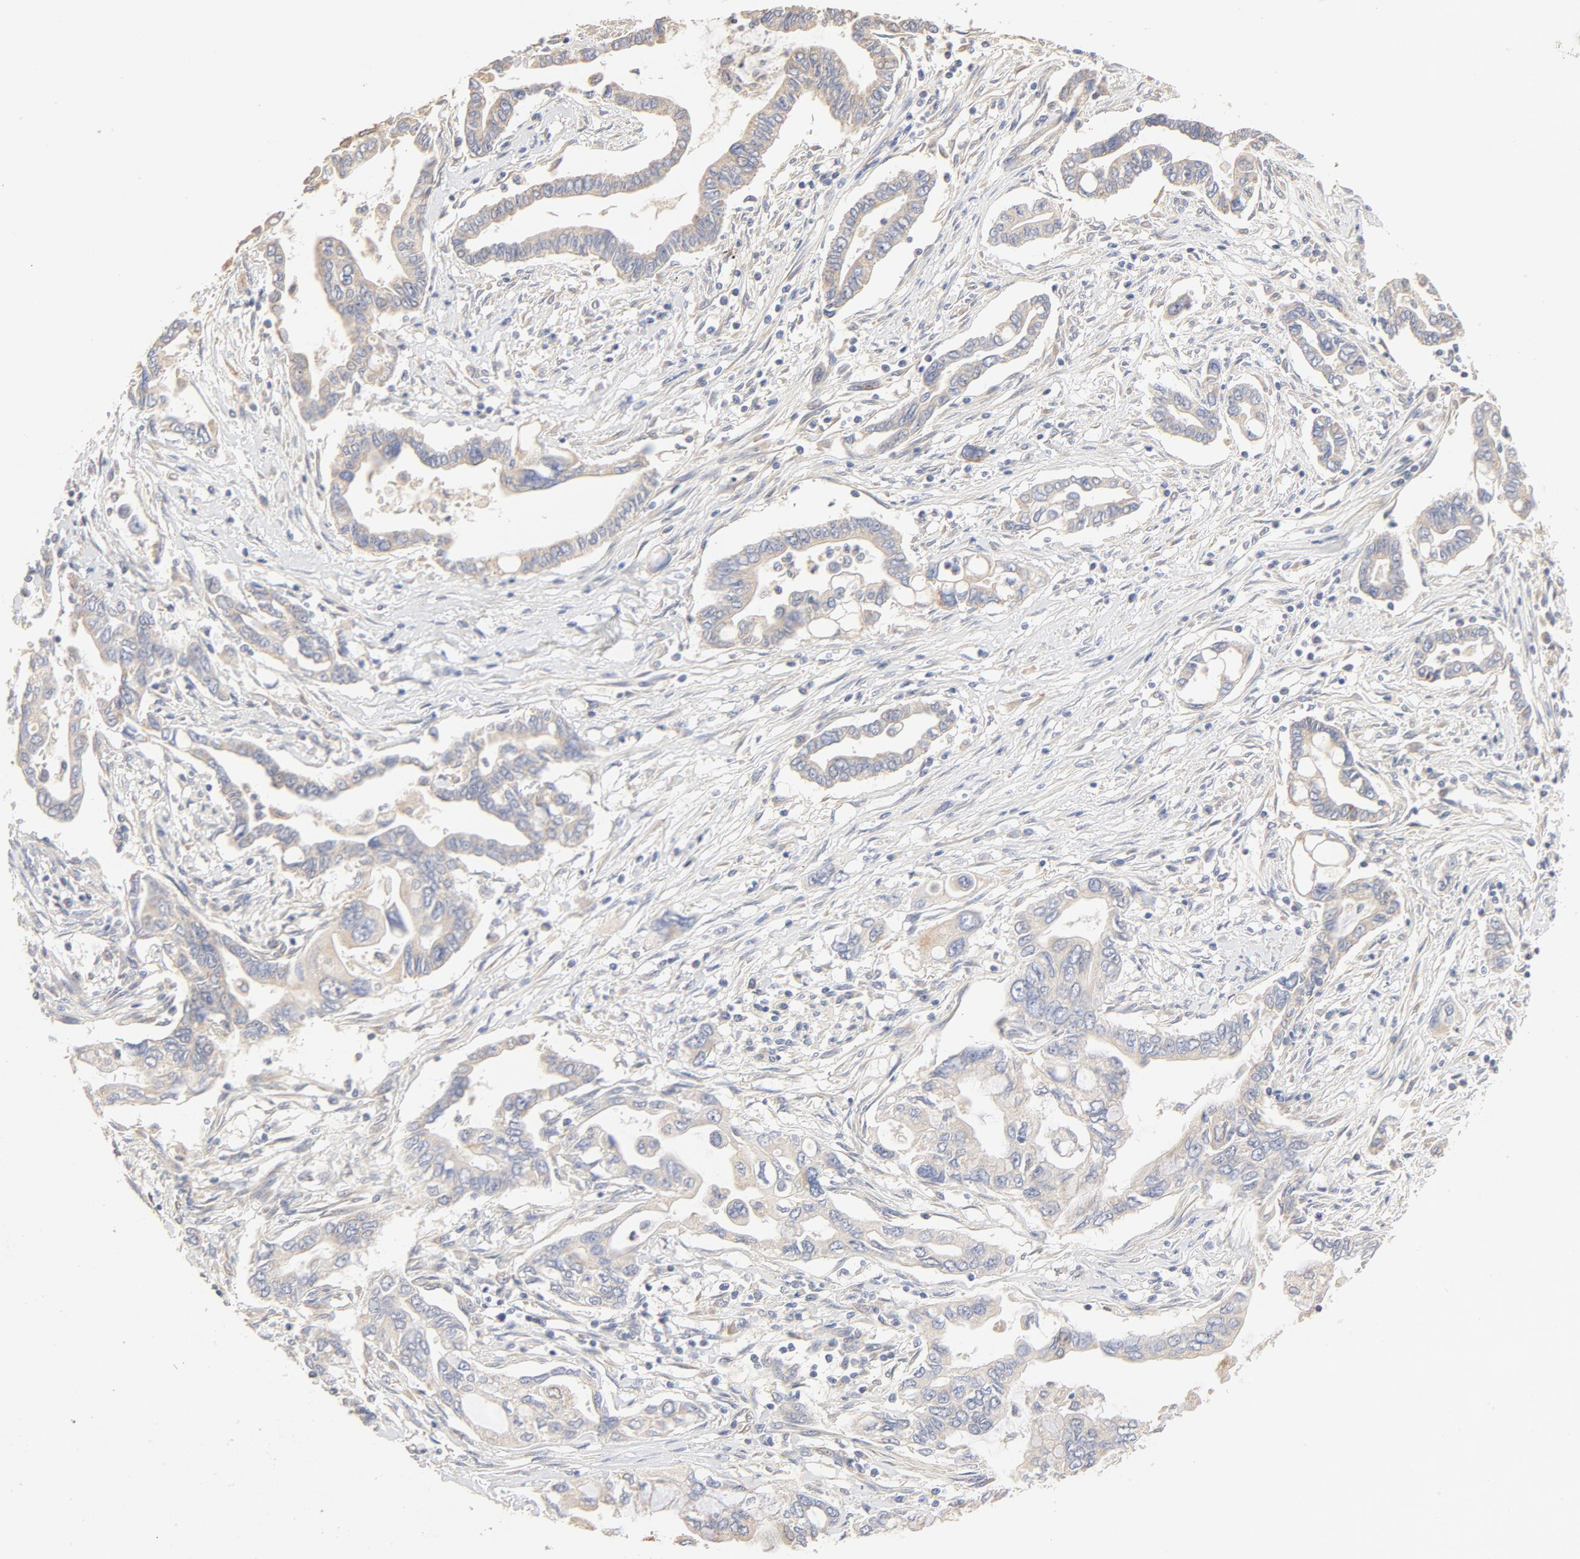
{"staining": {"intensity": "negative", "quantity": "none", "location": "none"}, "tissue": "pancreatic cancer", "cell_type": "Tumor cells", "image_type": "cancer", "snomed": [{"axis": "morphology", "description": "Adenocarcinoma, NOS"}, {"axis": "topography", "description": "Pancreas"}], "caption": "Pancreatic cancer (adenocarcinoma) was stained to show a protein in brown. There is no significant expression in tumor cells.", "gene": "FCGBP", "patient": {"sex": "female", "age": 57}}